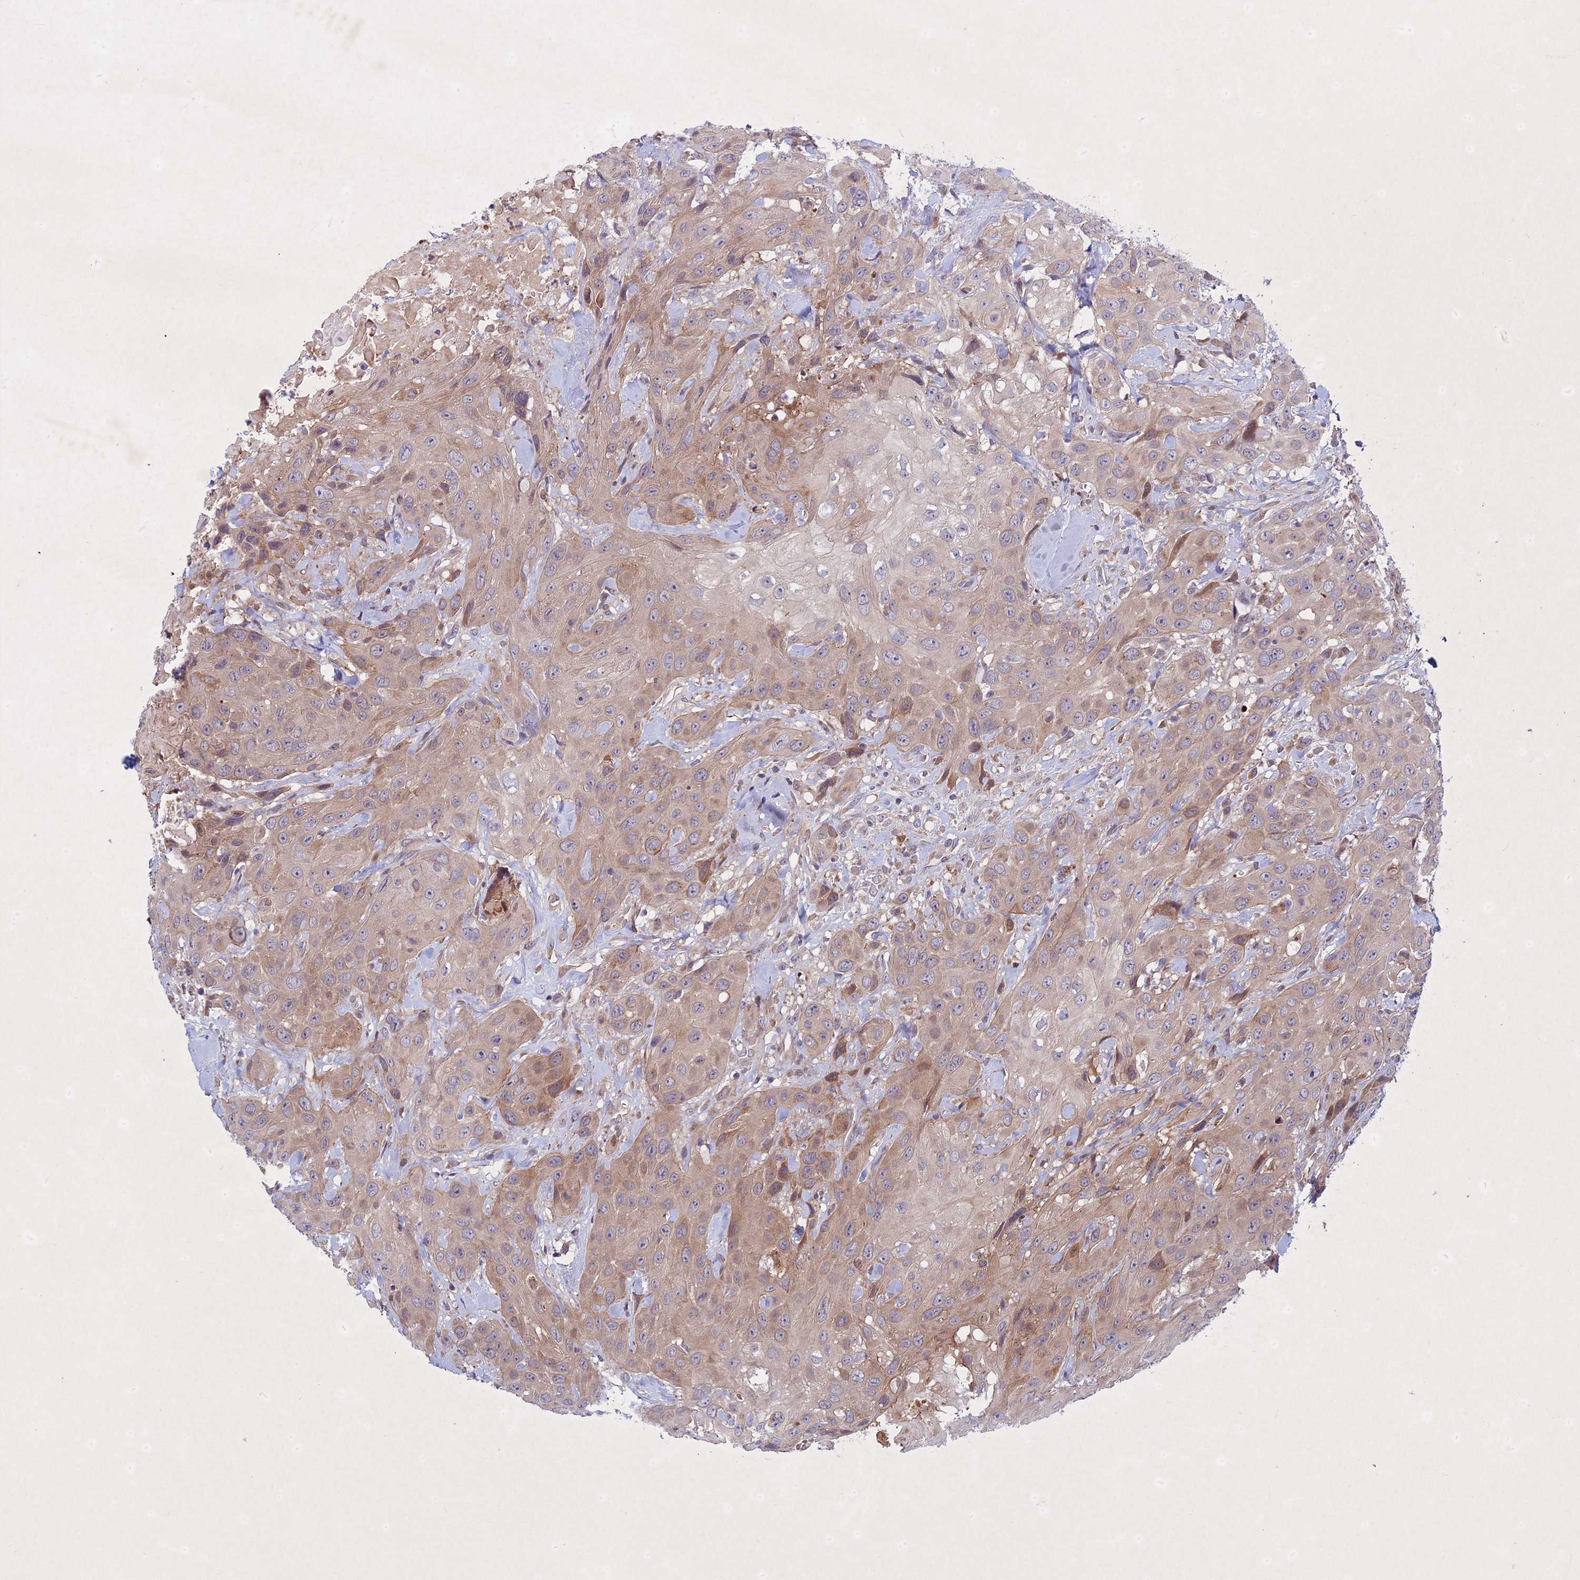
{"staining": {"intensity": "weak", "quantity": "25%-75%", "location": "cytoplasmic/membranous"}, "tissue": "head and neck cancer", "cell_type": "Tumor cells", "image_type": "cancer", "snomed": [{"axis": "morphology", "description": "Squamous cell carcinoma, NOS"}, {"axis": "topography", "description": "Head-Neck"}], "caption": "A photomicrograph of human head and neck squamous cell carcinoma stained for a protein displays weak cytoplasmic/membranous brown staining in tumor cells.", "gene": "PTHLH", "patient": {"sex": "male", "age": 81}}